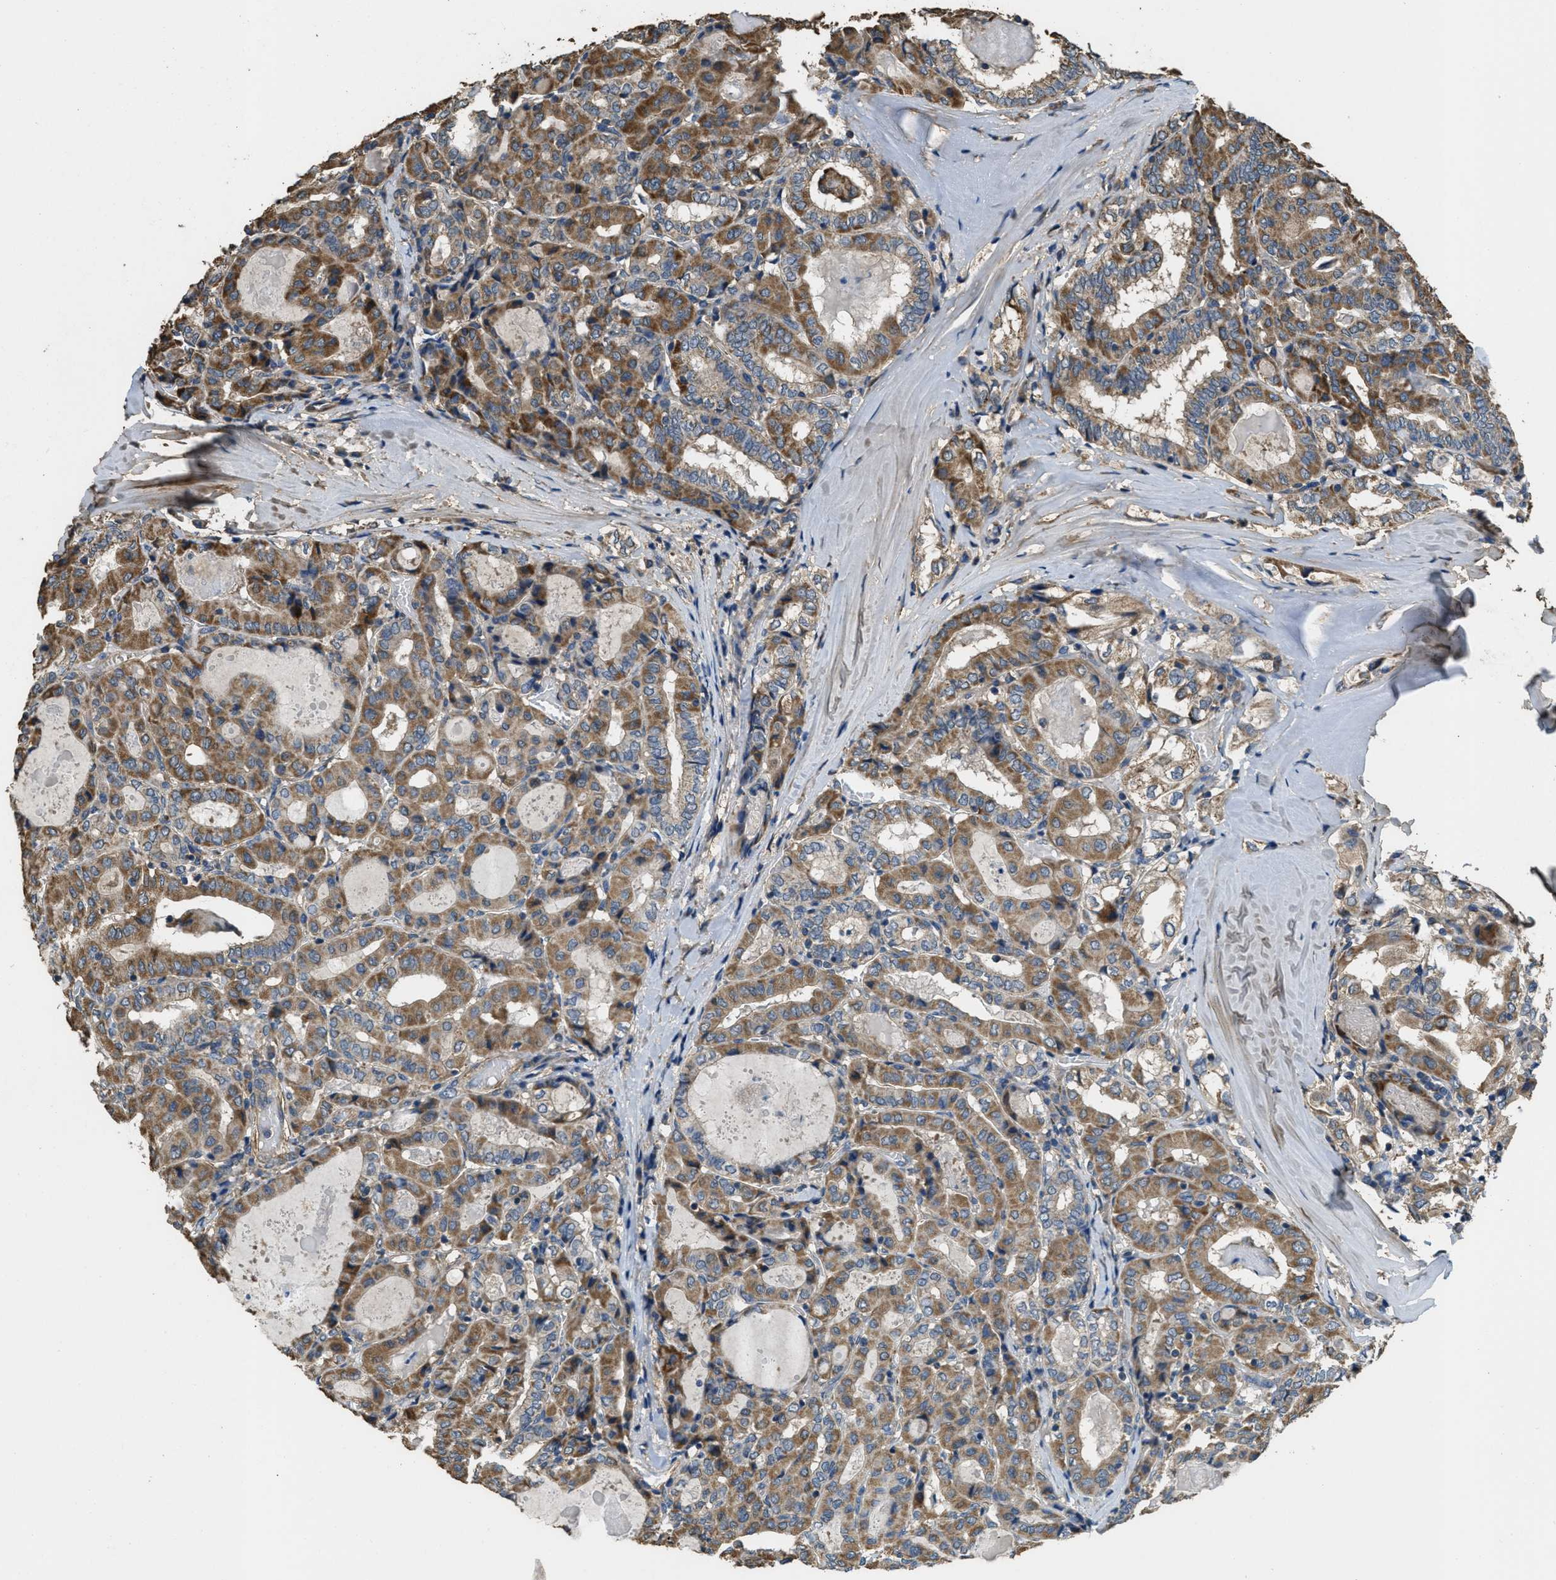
{"staining": {"intensity": "moderate", "quantity": ">75%", "location": "cytoplasmic/membranous"}, "tissue": "thyroid cancer", "cell_type": "Tumor cells", "image_type": "cancer", "snomed": [{"axis": "morphology", "description": "Papillary adenocarcinoma, NOS"}, {"axis": "topography", "description": "Thyroid gland"}], "caption": "The micrograph exhibits staining of thyroid cancer (papillary adenocarcinoma), revealing moderate cytoplasmic/membranous protein staining (brown color) within tumor cells.", "gene": "THBS2", "patient": {"sex": "female", "age": 42}}